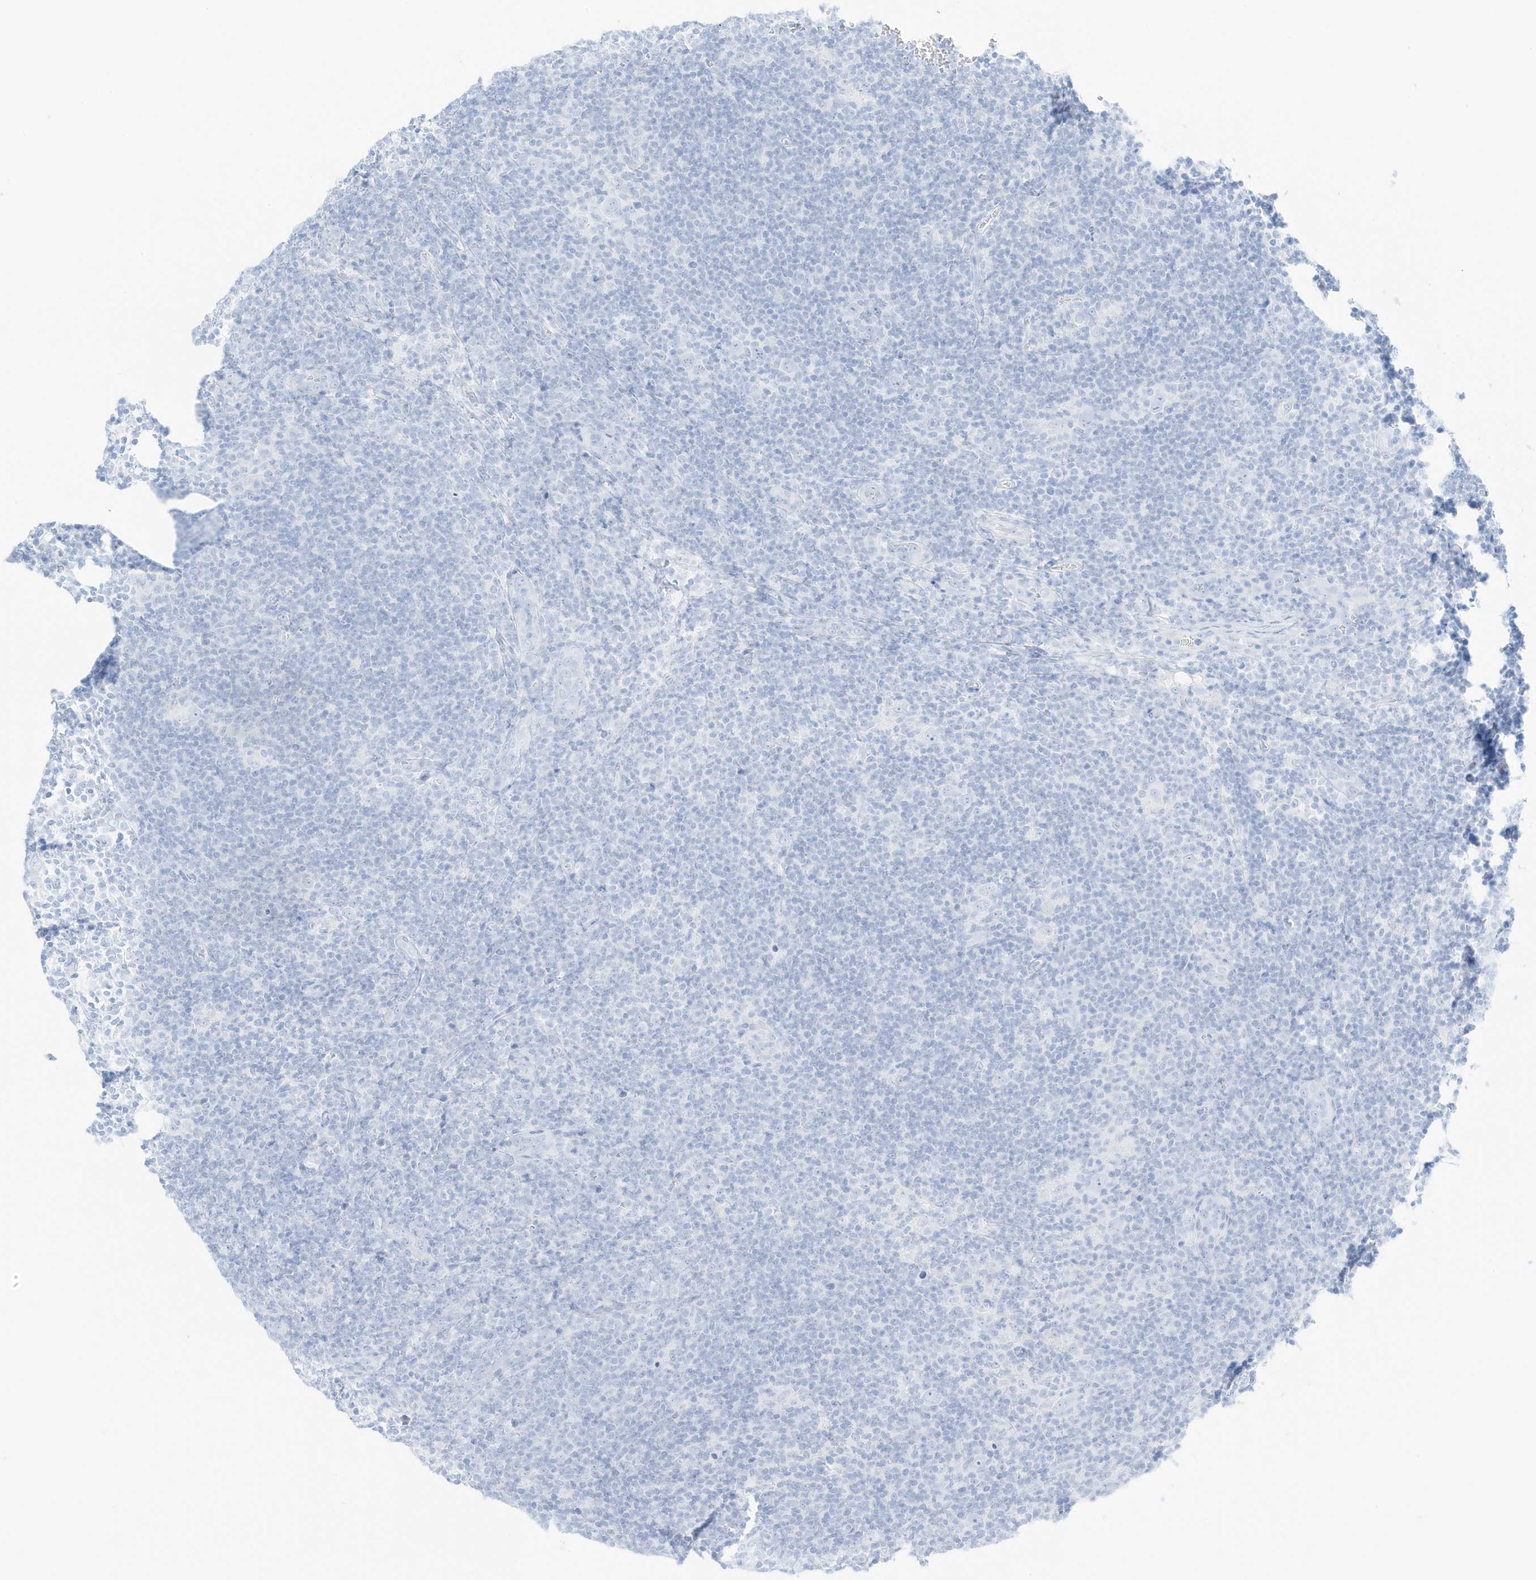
{"staining": {"intensity": "negative", "quantity": "none", "location": "none"}, "tissue": "lymphoma", "cell_type": "Tumor cells", "image_type": "cancer", "snomed": [{"axis": "morphology", "description": "Hodgkin's disease, NOS"}, {"axis": "topography", "description": "Lymph node"}], "caption": "This histopathology image is of Hodgkin's disease stained with IHC to label a protein in brown with the nuclei are counter-stained blue. There is no positivity in tumor cells.", "gene": "SLC22A13", "patient": {"sex": "female", "age": 57}}